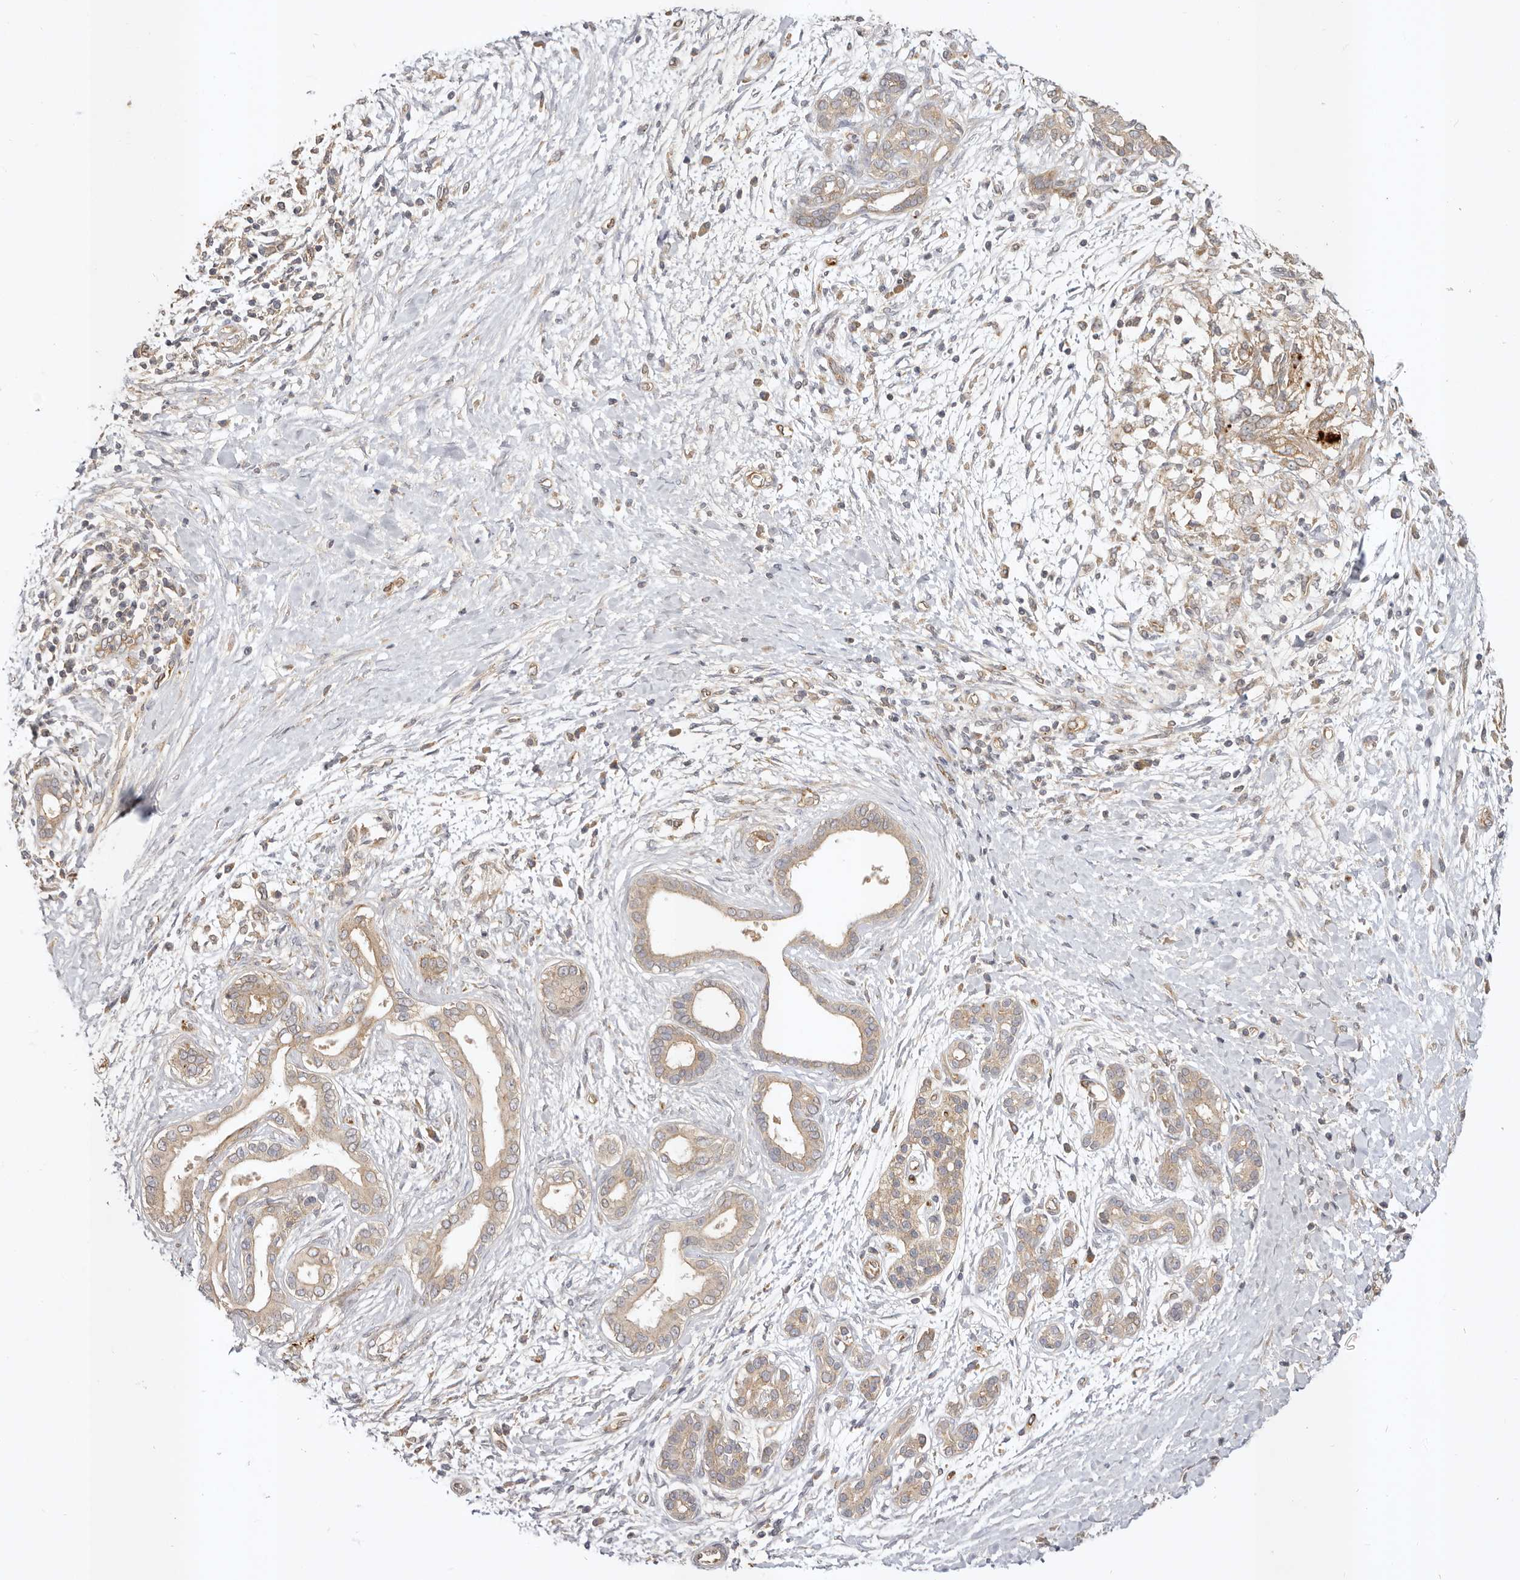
{"staining": {"intensity": "weak", "quantity": ">75%", "location": "cytoplasmic/membranous"}, "tissue": "pancreatic cancer", "cell_type": "Tumor cells", "image_type": "cancer", "snomed": [{"axis": "morphology", "description": "Adenocarcinoma, NOS"}, {"axis": "topography", "description": "Pancreas"}], "caption": "Tumor cells reveal low levels of weak cytoplasmic/membranous staining in approximately >75% of cells in human pancreatic adenocarcinoma.", "gene": "ADAMTS9", "patient": {"sex": "male", "age": 58}}